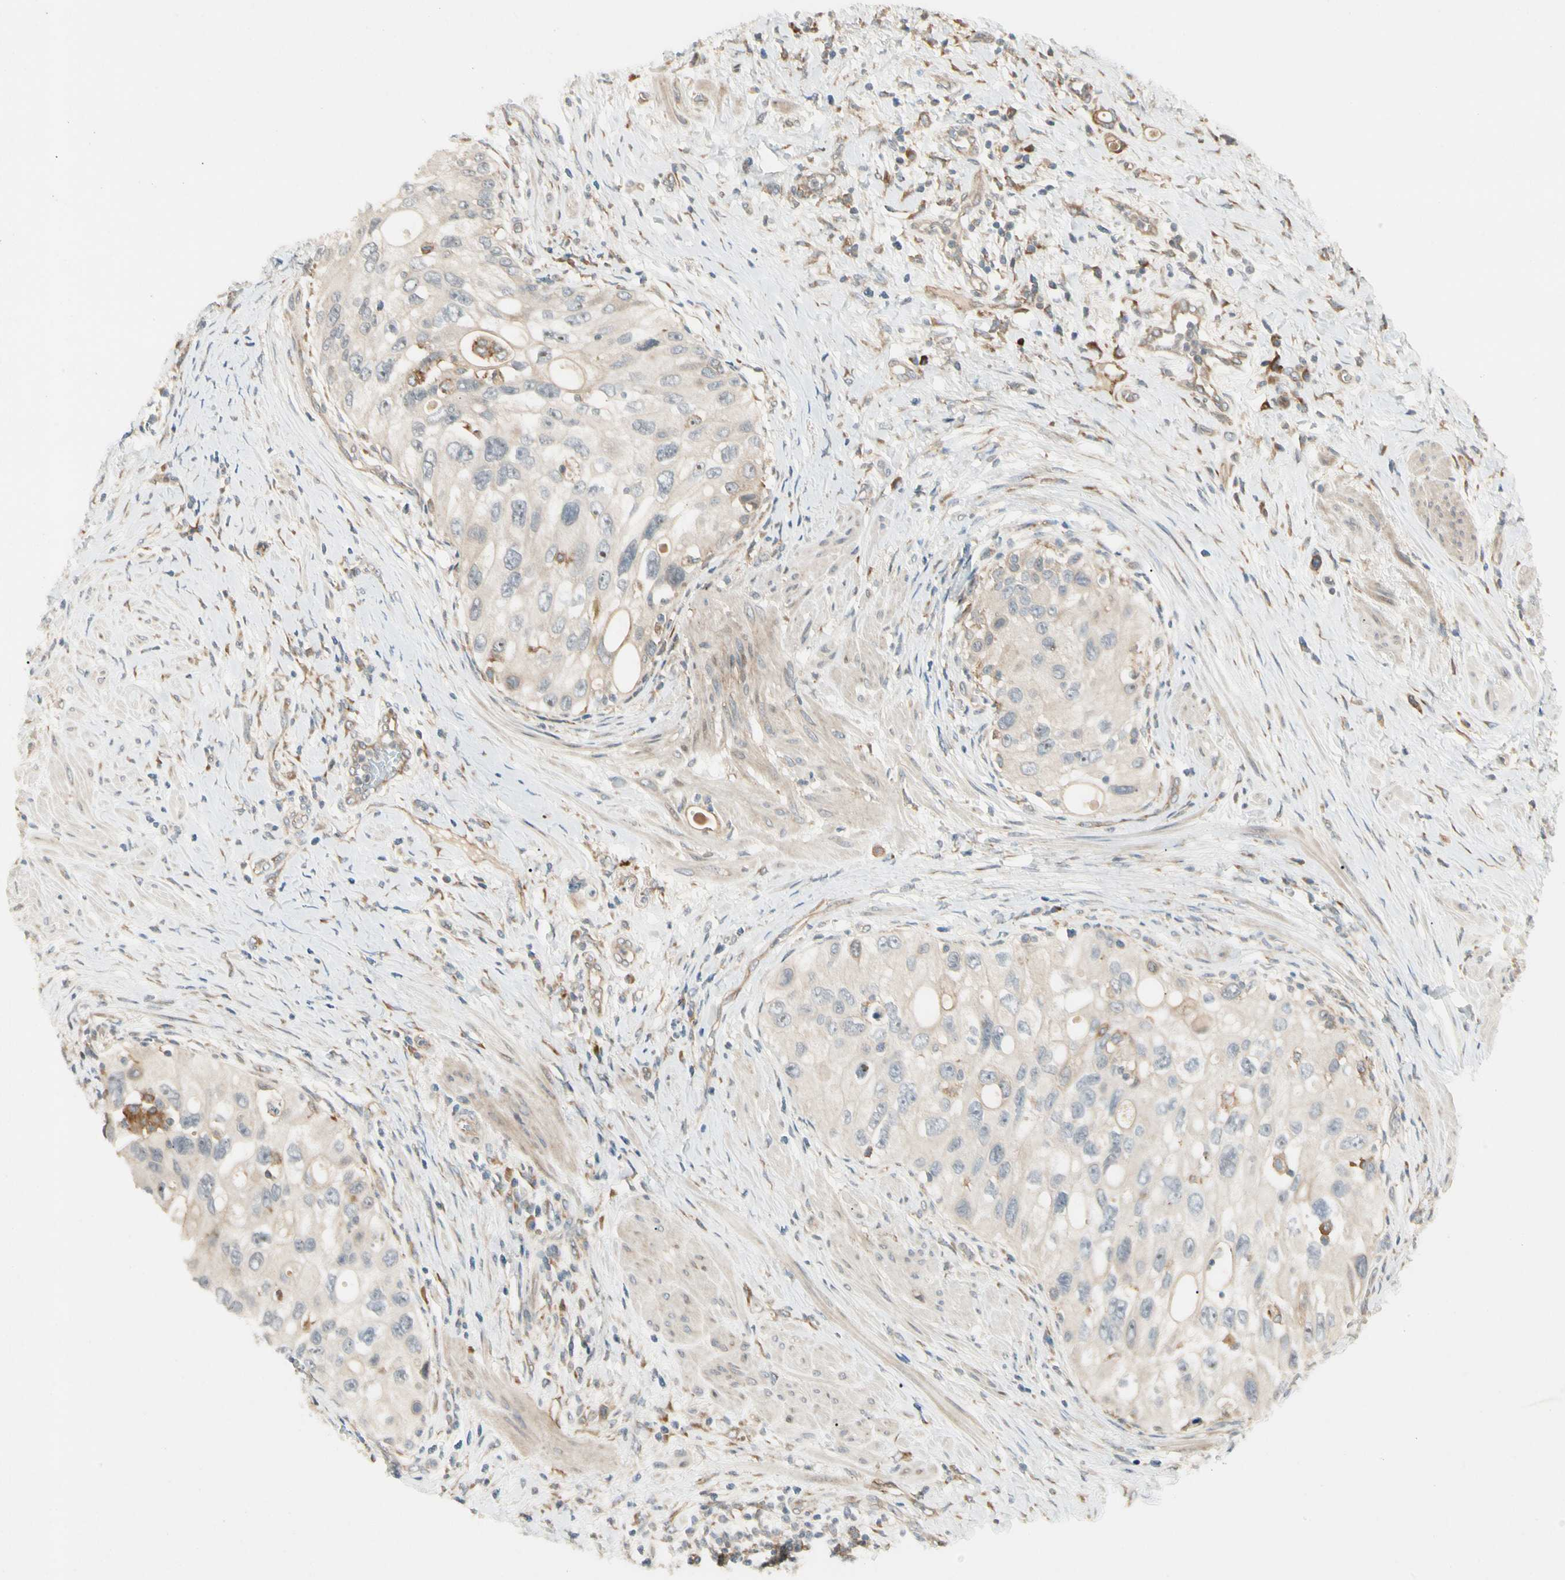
{"staining": {"intensity": "negative", "quantity": "none", "location": "none"}, "tissue": "urothelial cancer", "cell_type": "Tumor cells", "image_type": "cancer", "snomed": [{"axis": "morphology", "description": "Urothelial carcinoma, High grade"}, {"axis": "topography", "description": "Urinary bladder"}], "caption": "High magnification brightfield microscopy of urothelial carcinoma (high-grade) stained with DAB (3,3'-diaminobenzidine) (brown) and counterstained with hematoxylin (blue): tumor cells show no significant expression.", "gene": "FNDC3B", "patient": {"sex": "female", "age": 56}}